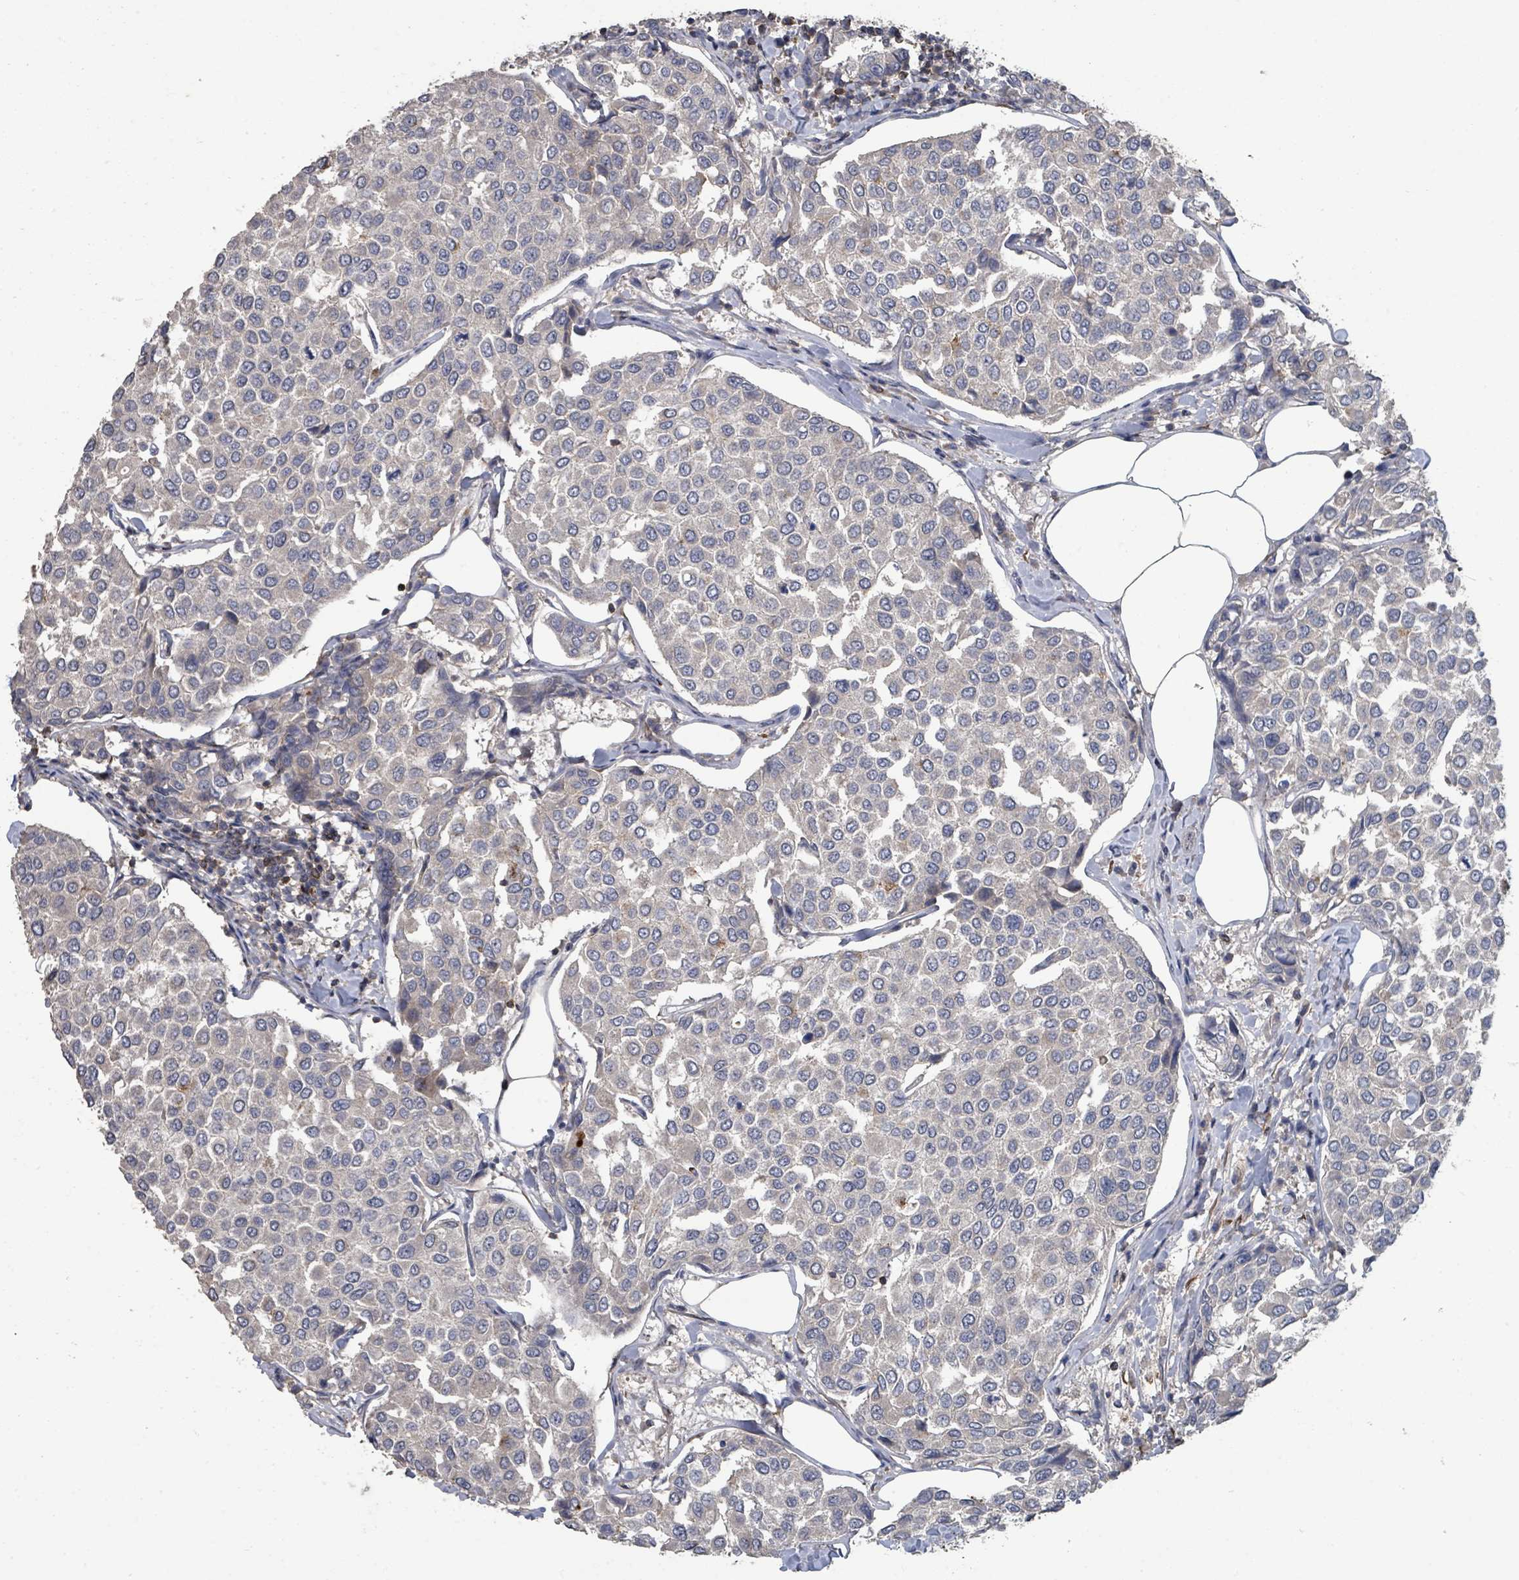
{"staining": {"intensity": "negative", "quantity": "none", "location": "none"}, "tissue": "breast cancer", "cell_type": "Tumor cells", "image_type": "cancer", "snomed": [{"axis": "morphology", "description": "Duct carcinoma"}, {"axis": "topography", "description": "Breast"}], "caption": "IHC image of breast cancer (invasive ductal carcinoma) stained for a protein (brown), which reveals no positivity in tumor cells. (DAB IHC visualized using brightfield microscopy, high magnification).", "gene": "SLC9A7", "patient": {"sex": "female", "age": 55}}